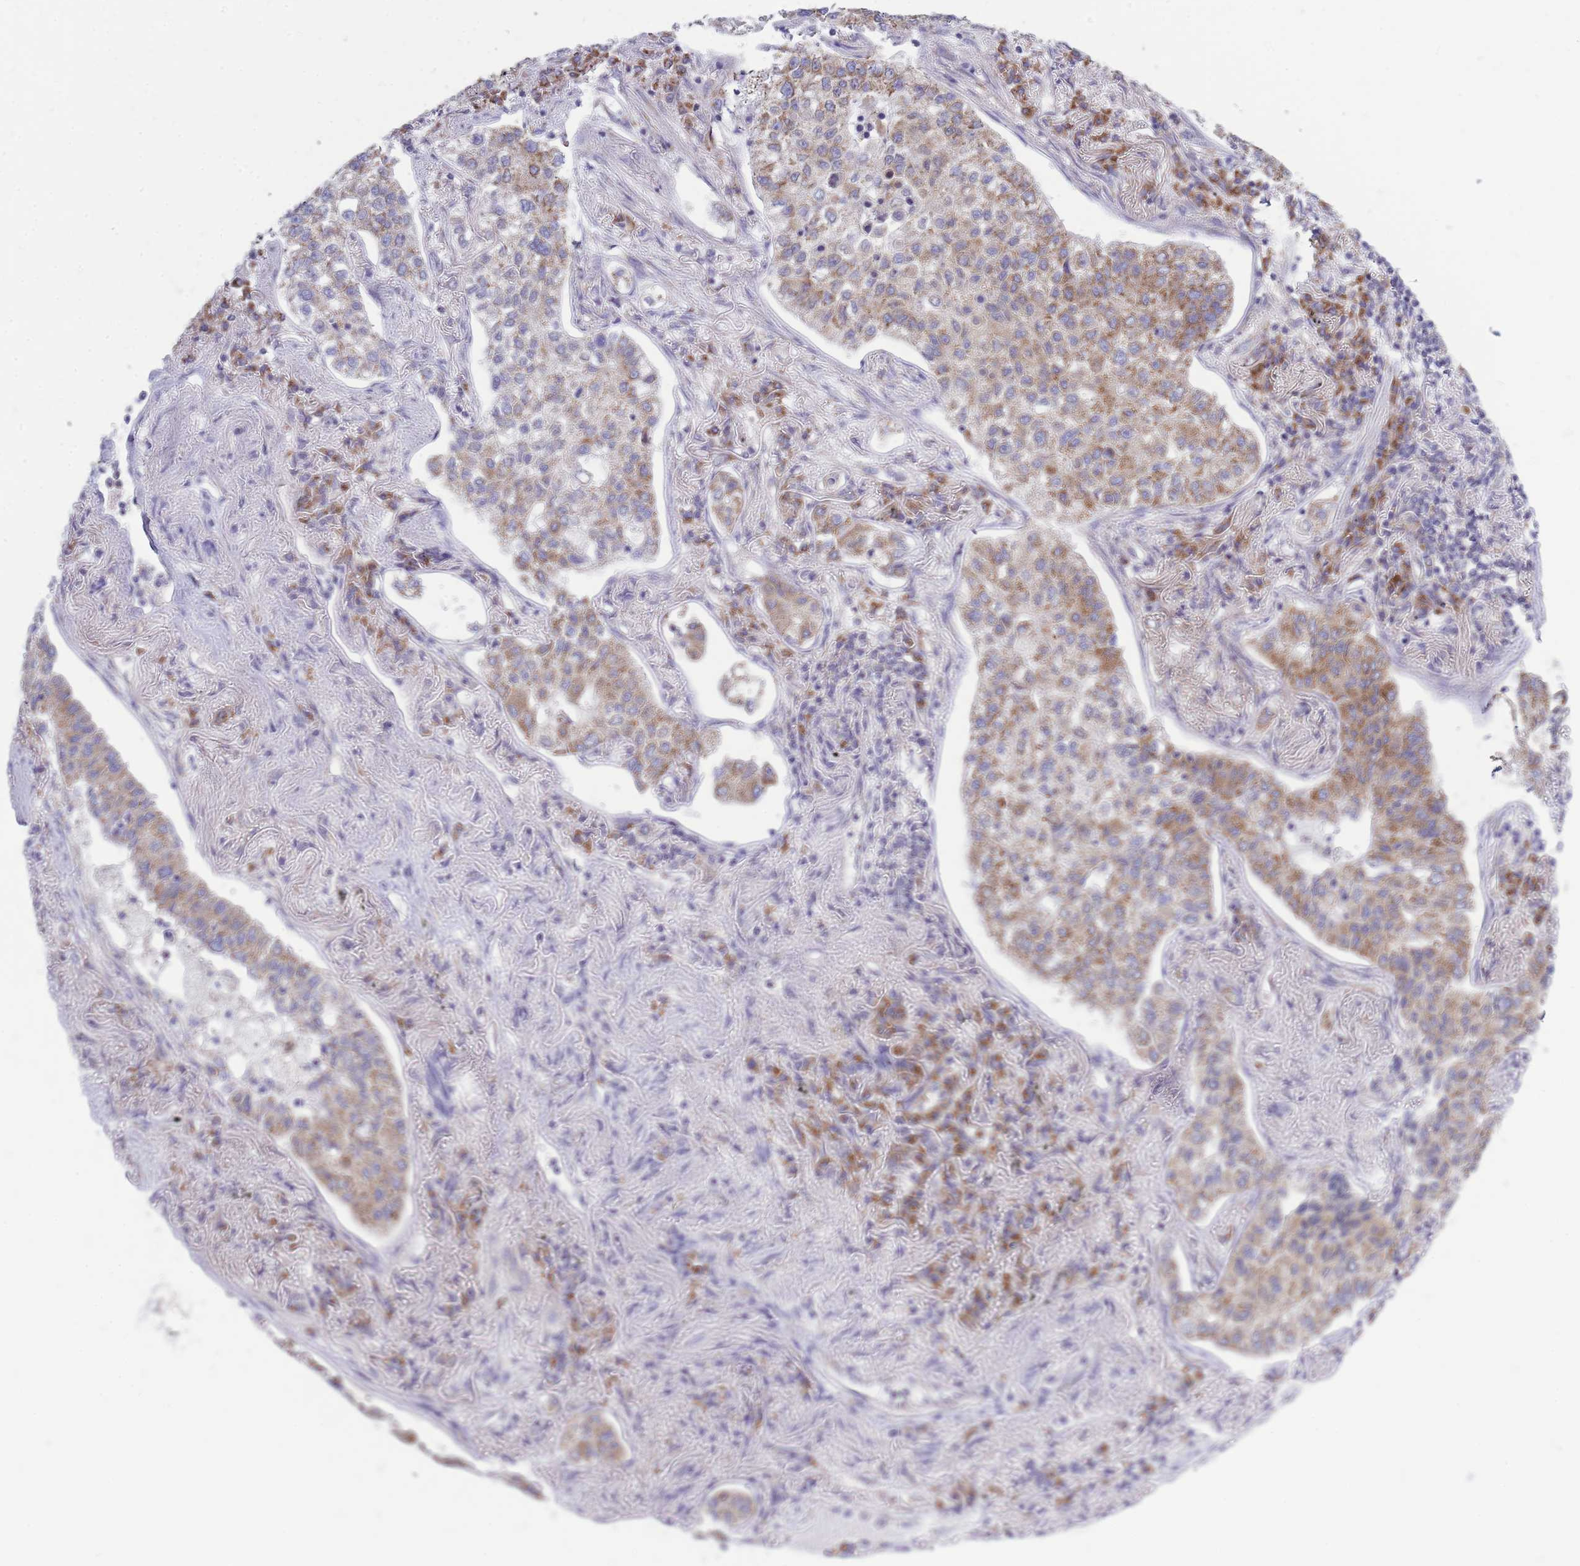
{"staining": {"intensity": "moderate", "quantity": ">75%", "location": "cytoplasmic/membranous"}, "tissue": "lung cancer", "cell_type": "Tumor cells", "image_type": "cancer", "snomed": [{"axis": "morphology", "description": "Adenocarcinoma, NOS"}, {"axis": "topography", "description": "Lung"}], "caption": "Immunohistochemical staining of human lung cancer shows moderate cytoplasmic/membranous protein expression in about >75% of tumor cells.", "gene": "COPG2", "patient": {"sex": "male", "age": 49}}